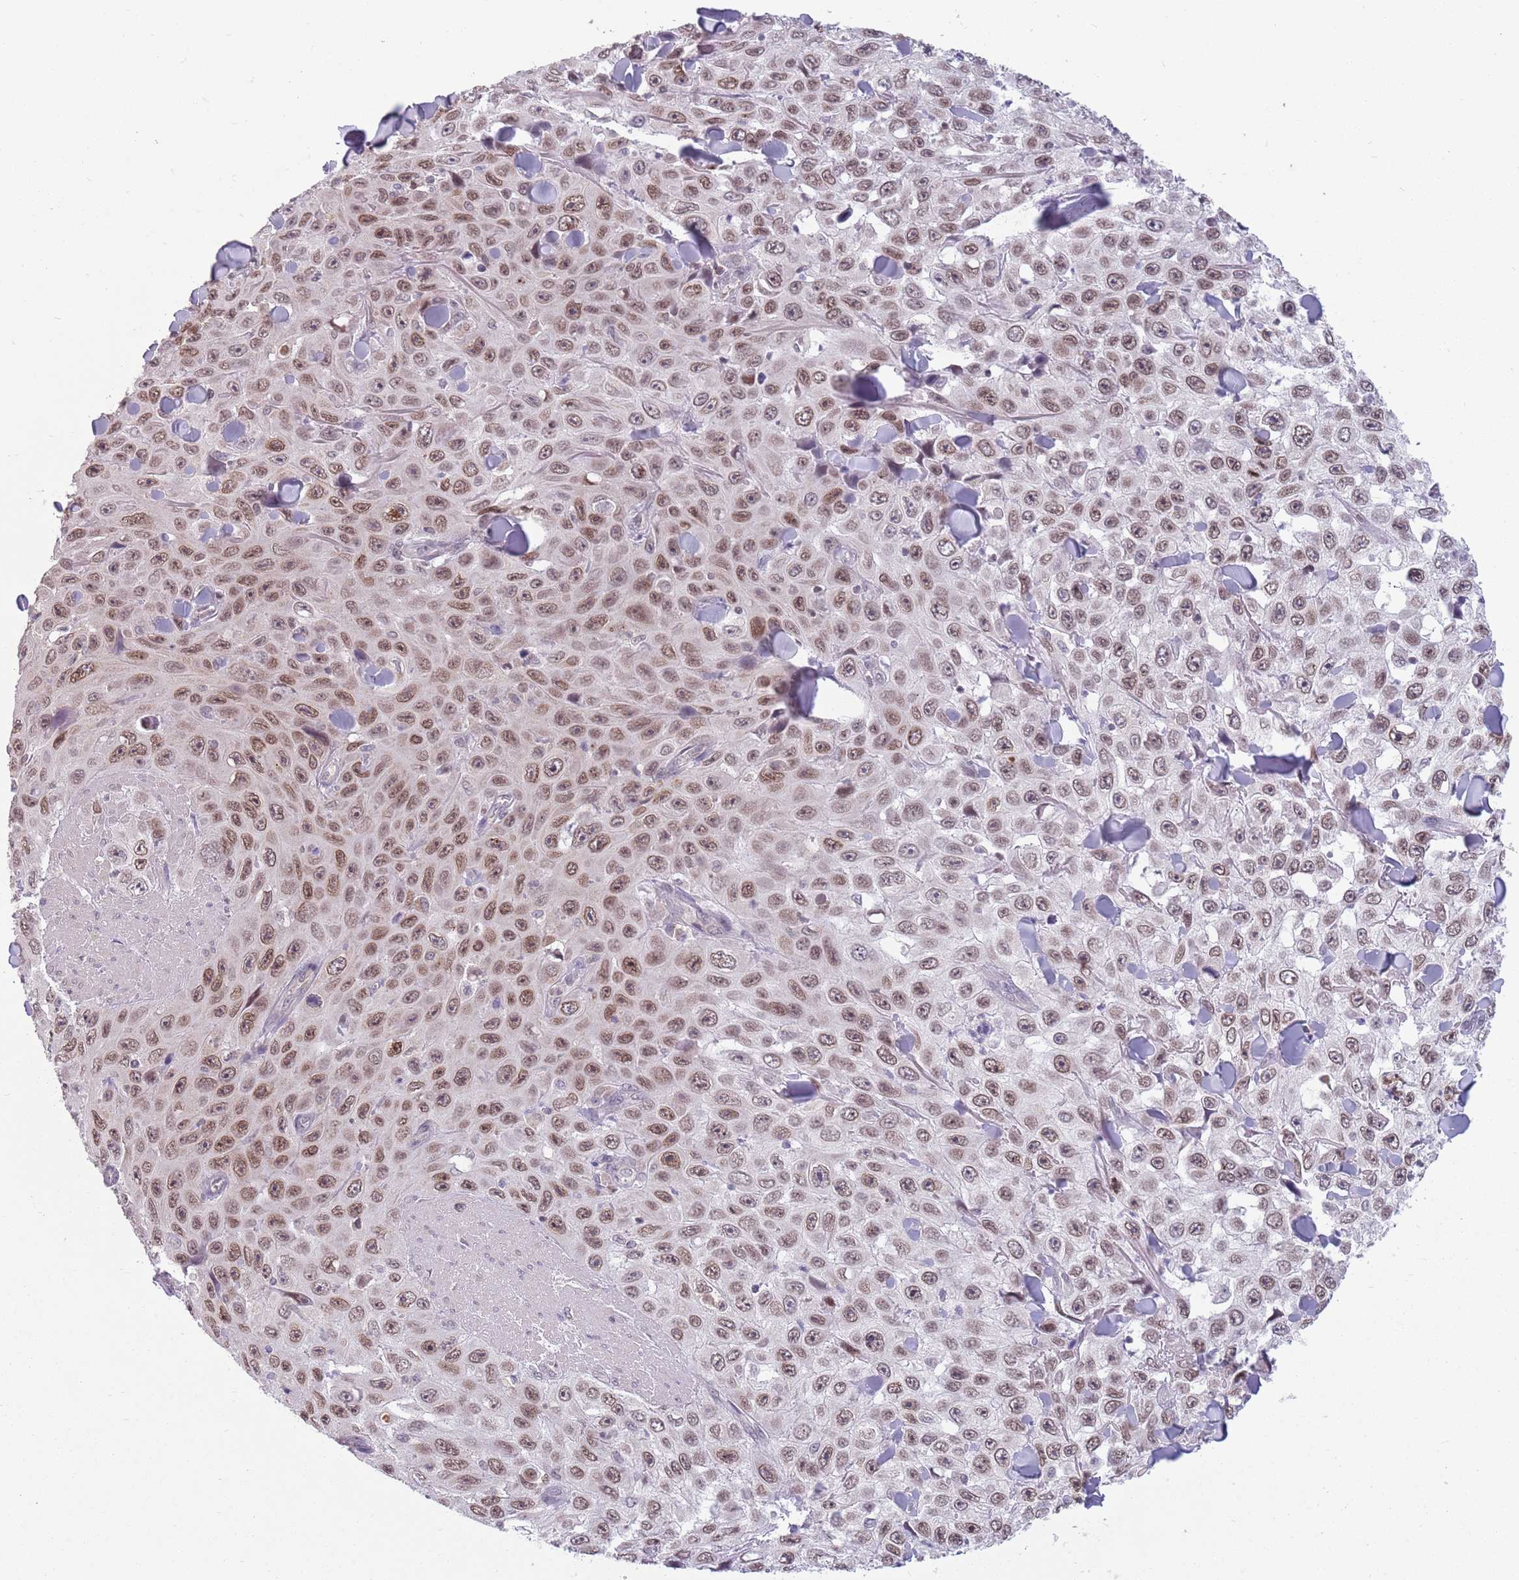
{"staining": {"intensity": "moderate", "quantity": ">75%", "location": "cytoplasmic/membranous,nuclear"}, "tissue": "skin cancer", "cell_type": "Tumor cells", "image_type": "cancer", "snomed": [{"axis": "morphology", "description": "Squamous cell carcinoma, NOS"}, {"axis": "topography", "description": "Skin"}], "caption": "This is an image of immunohistochemistry (IHC) staining of skin squamous cell carcinoma, which shows moderate positivity in the cytoplasmic/membranous and nuclear of tumor cells.", "gene": "ZNF574", "patient": {"sex": "male", "age": 82}}